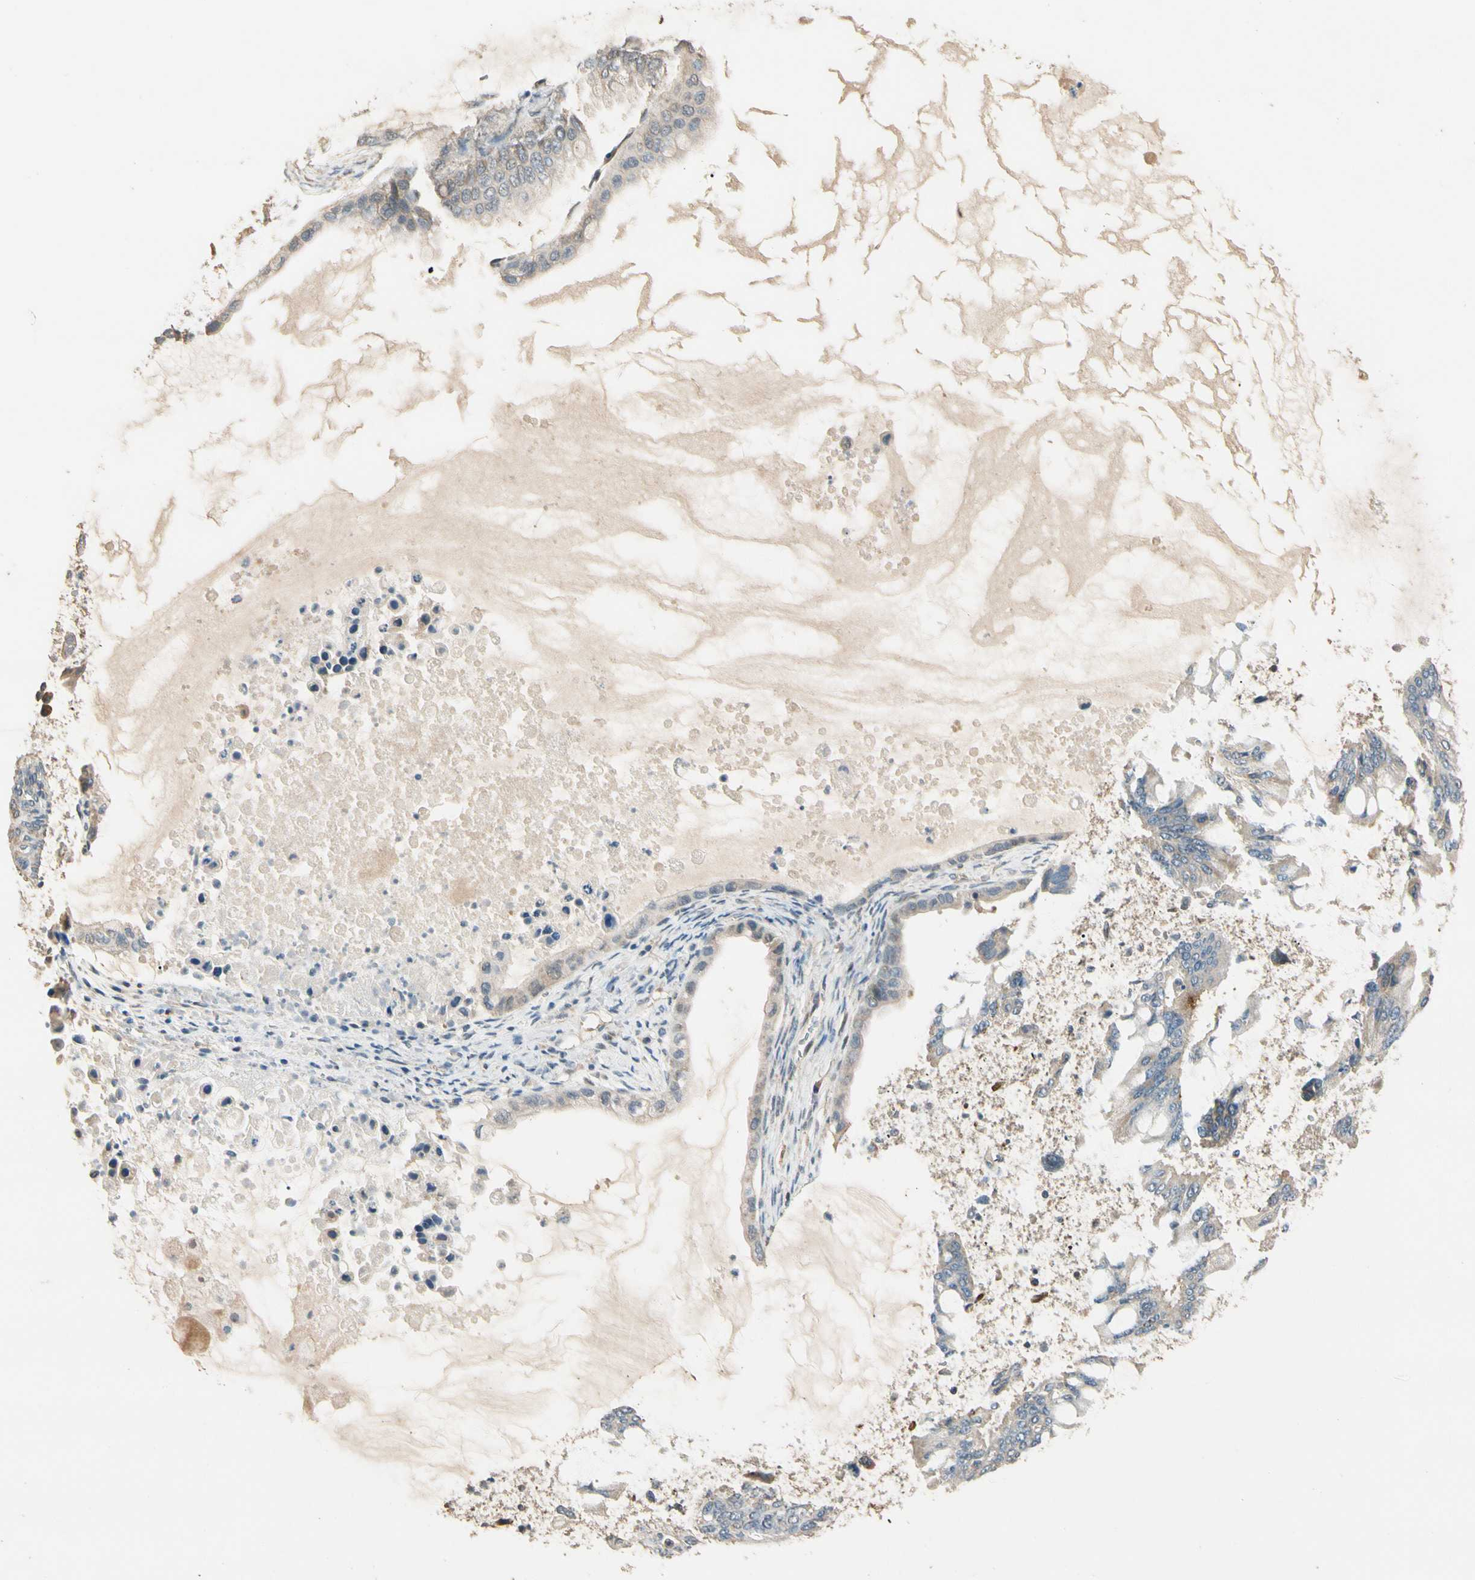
{"staining": {"intensity": "weak", "quantity": "25%-75%", "location": "cytoplasmic/membranous"}, "tissue": "ovarian cancer", "cell_type": "Tumor cells", "image_type": "cancer", "snomed": [{"axis": "morphology", "description": "Cystadenocarcinoma, mucinous, NOS"}, {"axis": "topography", "description": "Ovary"}], "caption": "Ovarian mucinous cystadenocarcinoma stained with DAB (3,3'-diaminobenzidine) immunohistochemistry (IHC) exhibits low levels of weak cytoplasmic/membranous expression in about 25%-75% of tumor cells. (DAB = brown stain, brightfield microscopy at high magnification).", "gene": "CDH6", "patient": {"sex": "female", "age": 80}}